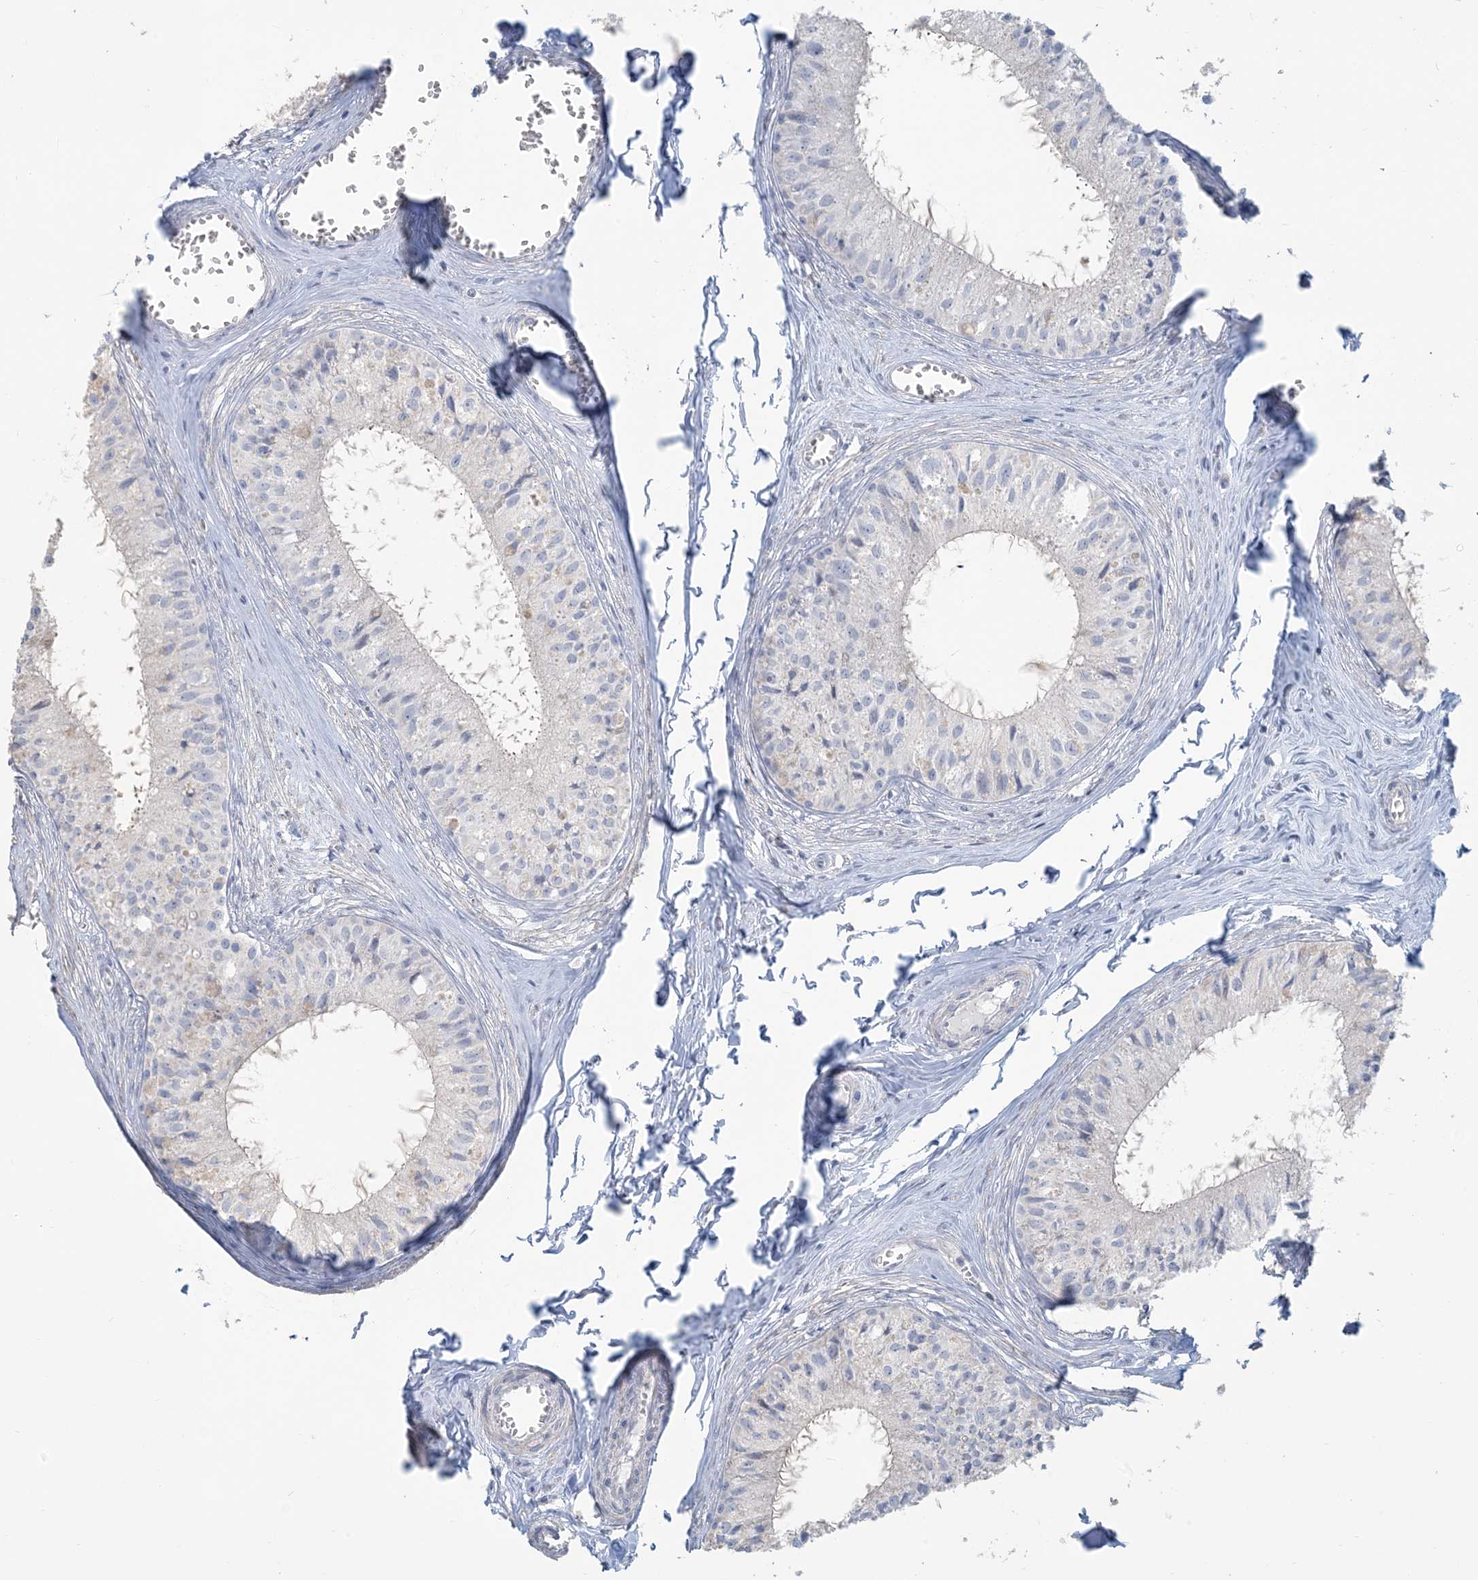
{"staining": {"intensity": "negative", "quantity": "none", "location": "none"}, "tissue": "epididymis", "cell_type": "Glandular cells", "image_type": "normal", "snomed": [{"axis": "morphology", "description": "Normal tissue, NOS"}, {"axis": "topography", "description": "Epididymis"}], "caption": "Immunohistochemistry histopathology image of benign epididymis: human epididymis stained with DAB shows no significant protein positivity in glandular cells.", "gene": "NPHS2", "patient": {"sex": "male", "age": 36}}